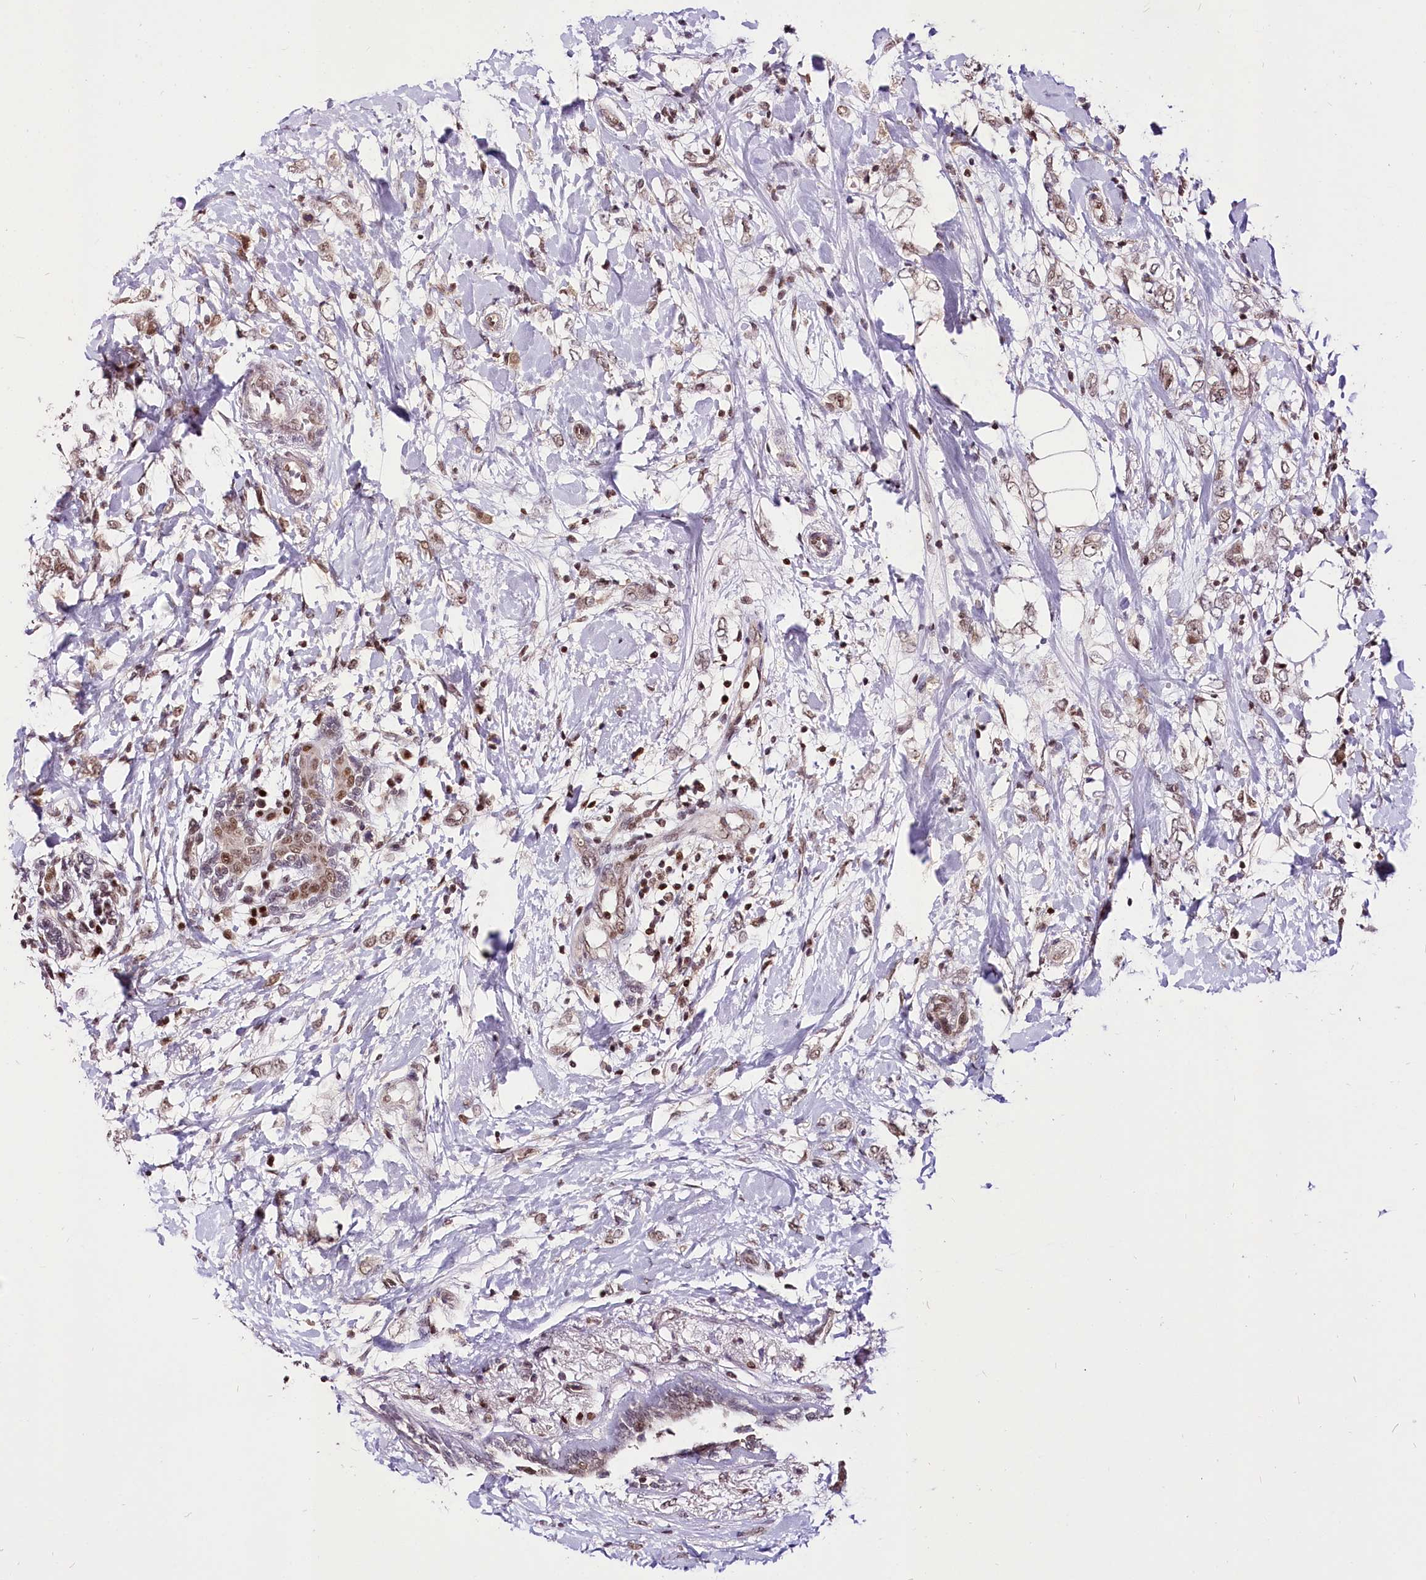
{"staining": {"intensity": "weak", "quantity": ">75%", "location": "nuclear"}, "tissue": "breast cancer", "cell_type": "Tumor cells", "image_type": "cancer", "snomed": [{"axis": "morphology", "description": "Normal tissue, NOS"}, {"axis": "morphology", "description": "Lobular carcinoma"}, {"axis": "topography", "description": "Breast"}], "caption": "Brown immunohistochemical staining in human breast cancer shows weak nuclear staining in approximately >75% of tumor cells. (DAB IHC with brightfield microscopy, high magnification).", "gene": "POLA2", "patient": {"sex": "female", "age": 47}}